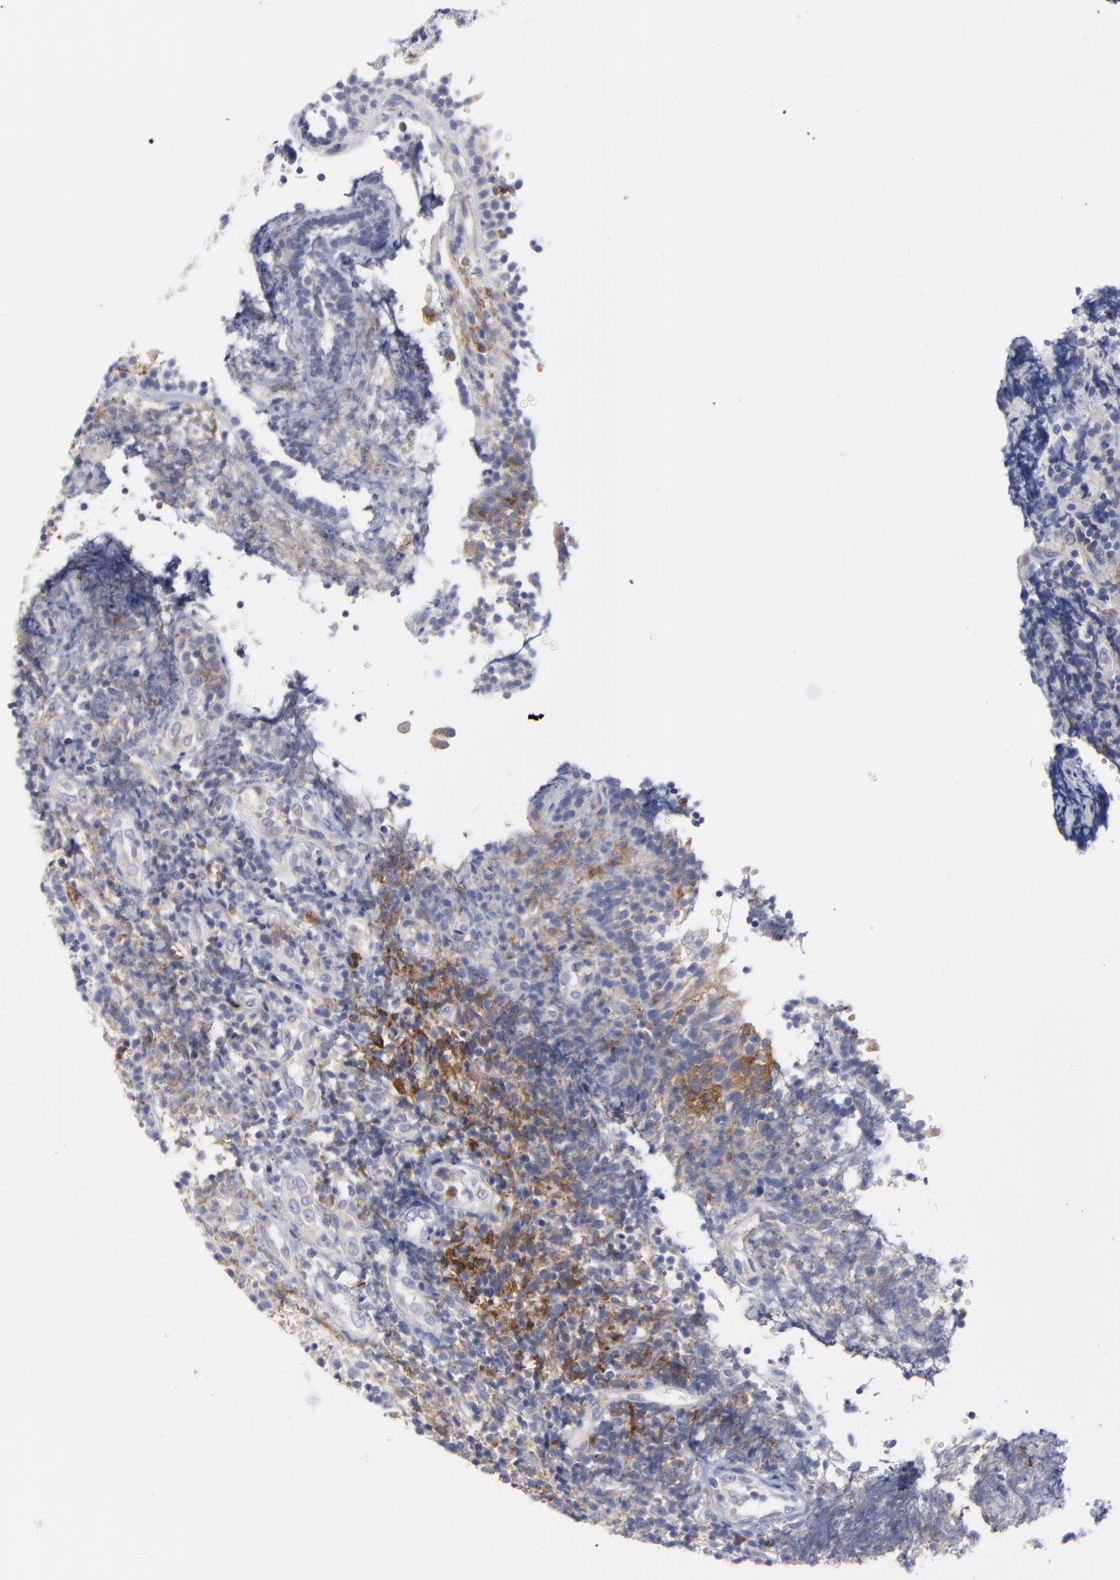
{"staining": {"intensity": "moderate", "quantity": "<25%", "location": "cytoplasmic/membranous"}, "tissue": "tonsil", "cell_type": "Germinal center cells", "image_type": "normal", "snomed": [{"axis": "morphology", "description": "Normal tissue, NOS"}, {"axis": "topography", "description": "Tonsil"}], "caption": "Immunohistochemistry image of unremarkable tonsil: tonsil stained using immunohistochemistry exhibits low levels of moderate protein expression localized specifically in the cytoplasmic/membranous of germinal center cells, appearing as a cytoplasmic/membranous brown color.", "gene": "MOSPD2", "patient": {"sex": "female", "age": 40}}